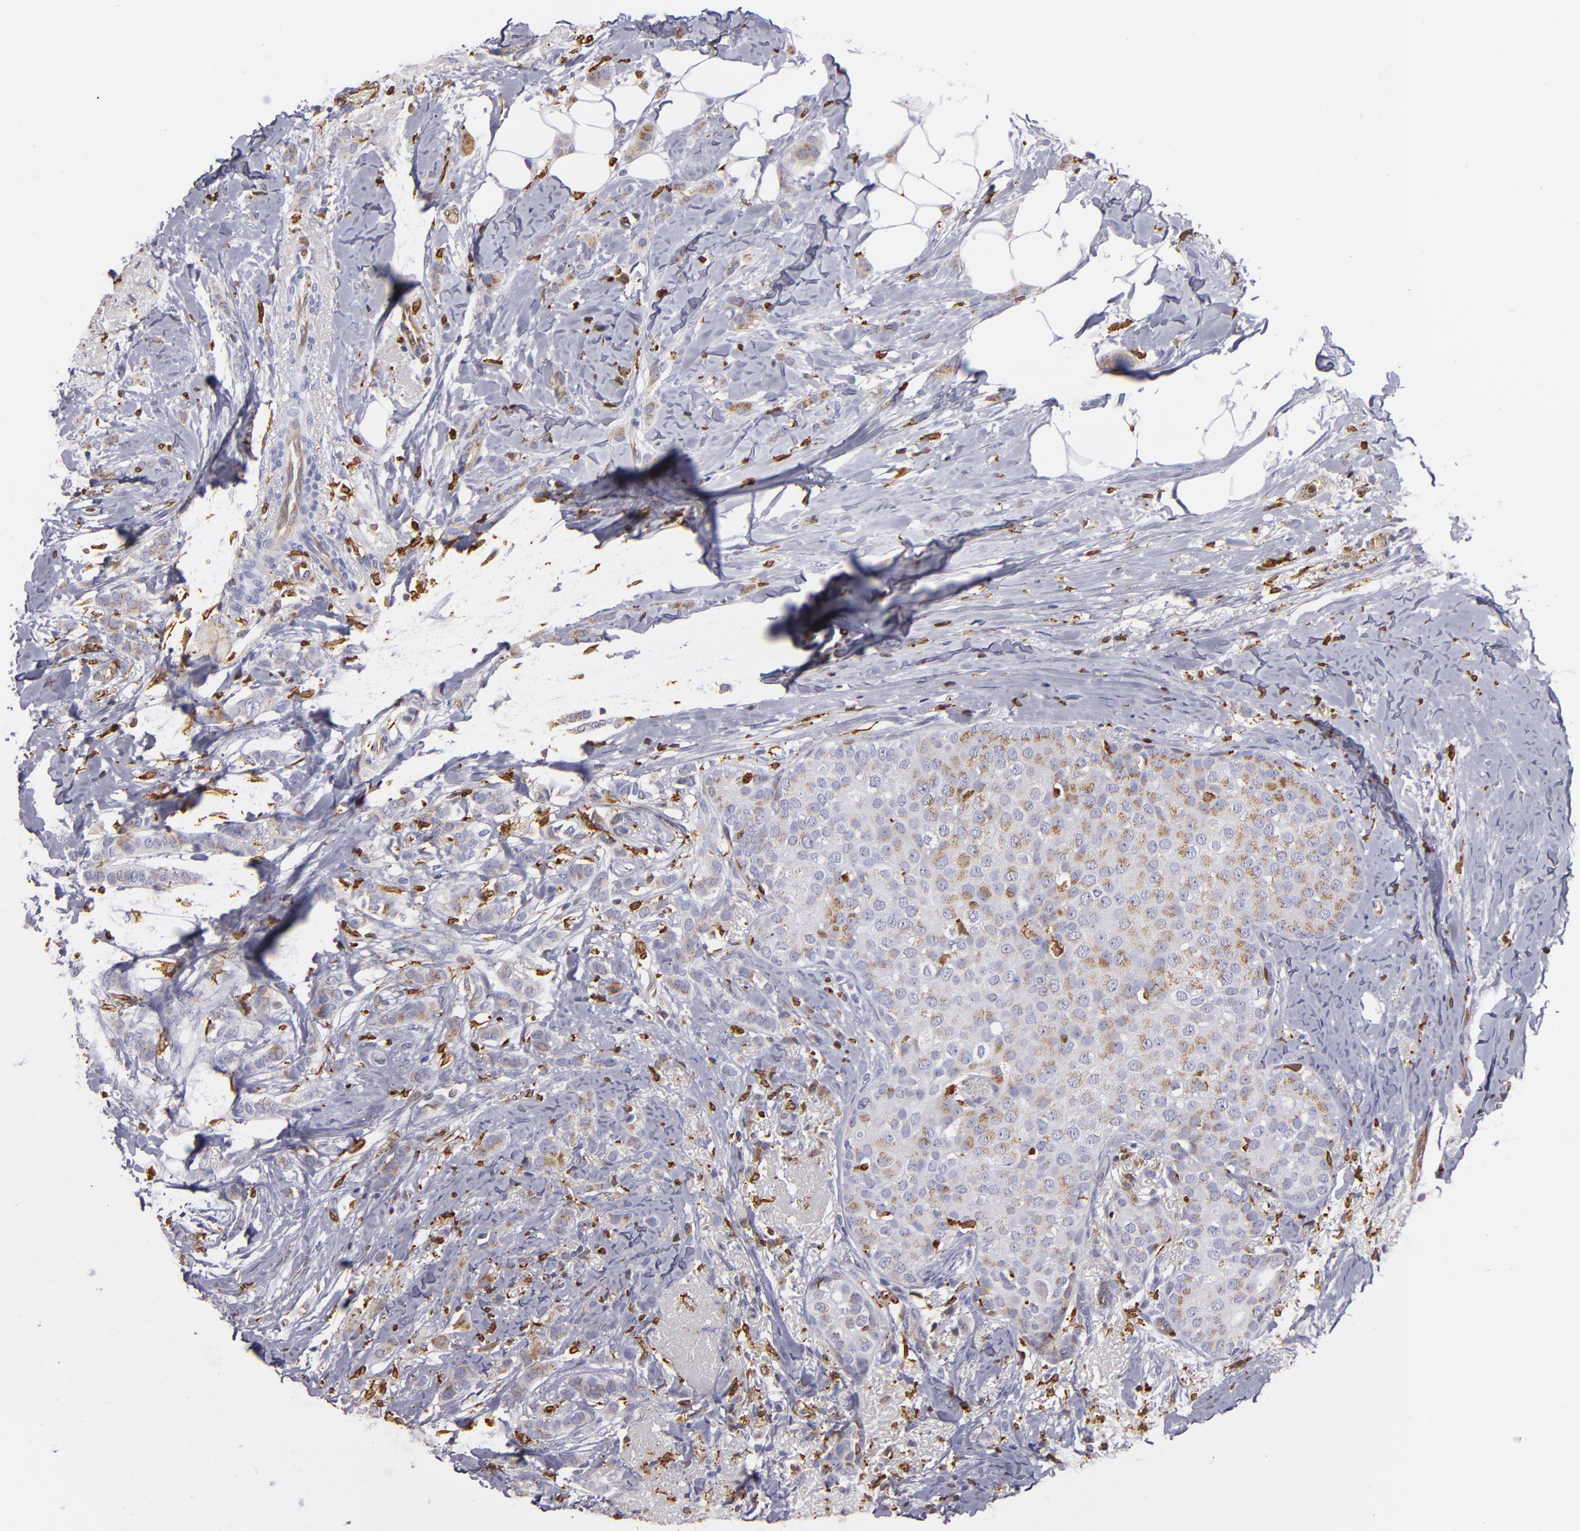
{"staining": {"intensity": "weak", "quantity": "25%-75%", "location": "cytoplasmic/membranous"}, "tissue": "breast cancer", "cell_type": "Tumor cells", "image_type": "cancer", "snomed": [{"axis": "morphology", "description": "Lobular carcinoma"}, {"axis": "topography", "description": "Breast"}], "caption": "Weak cytoplasmic/membranous staining is identified in about 25%-75% of tumor cells in breast cancer (lobular carcinoma).", "gene": "CD74", "patient": {"sex": "female", "age": 55}}